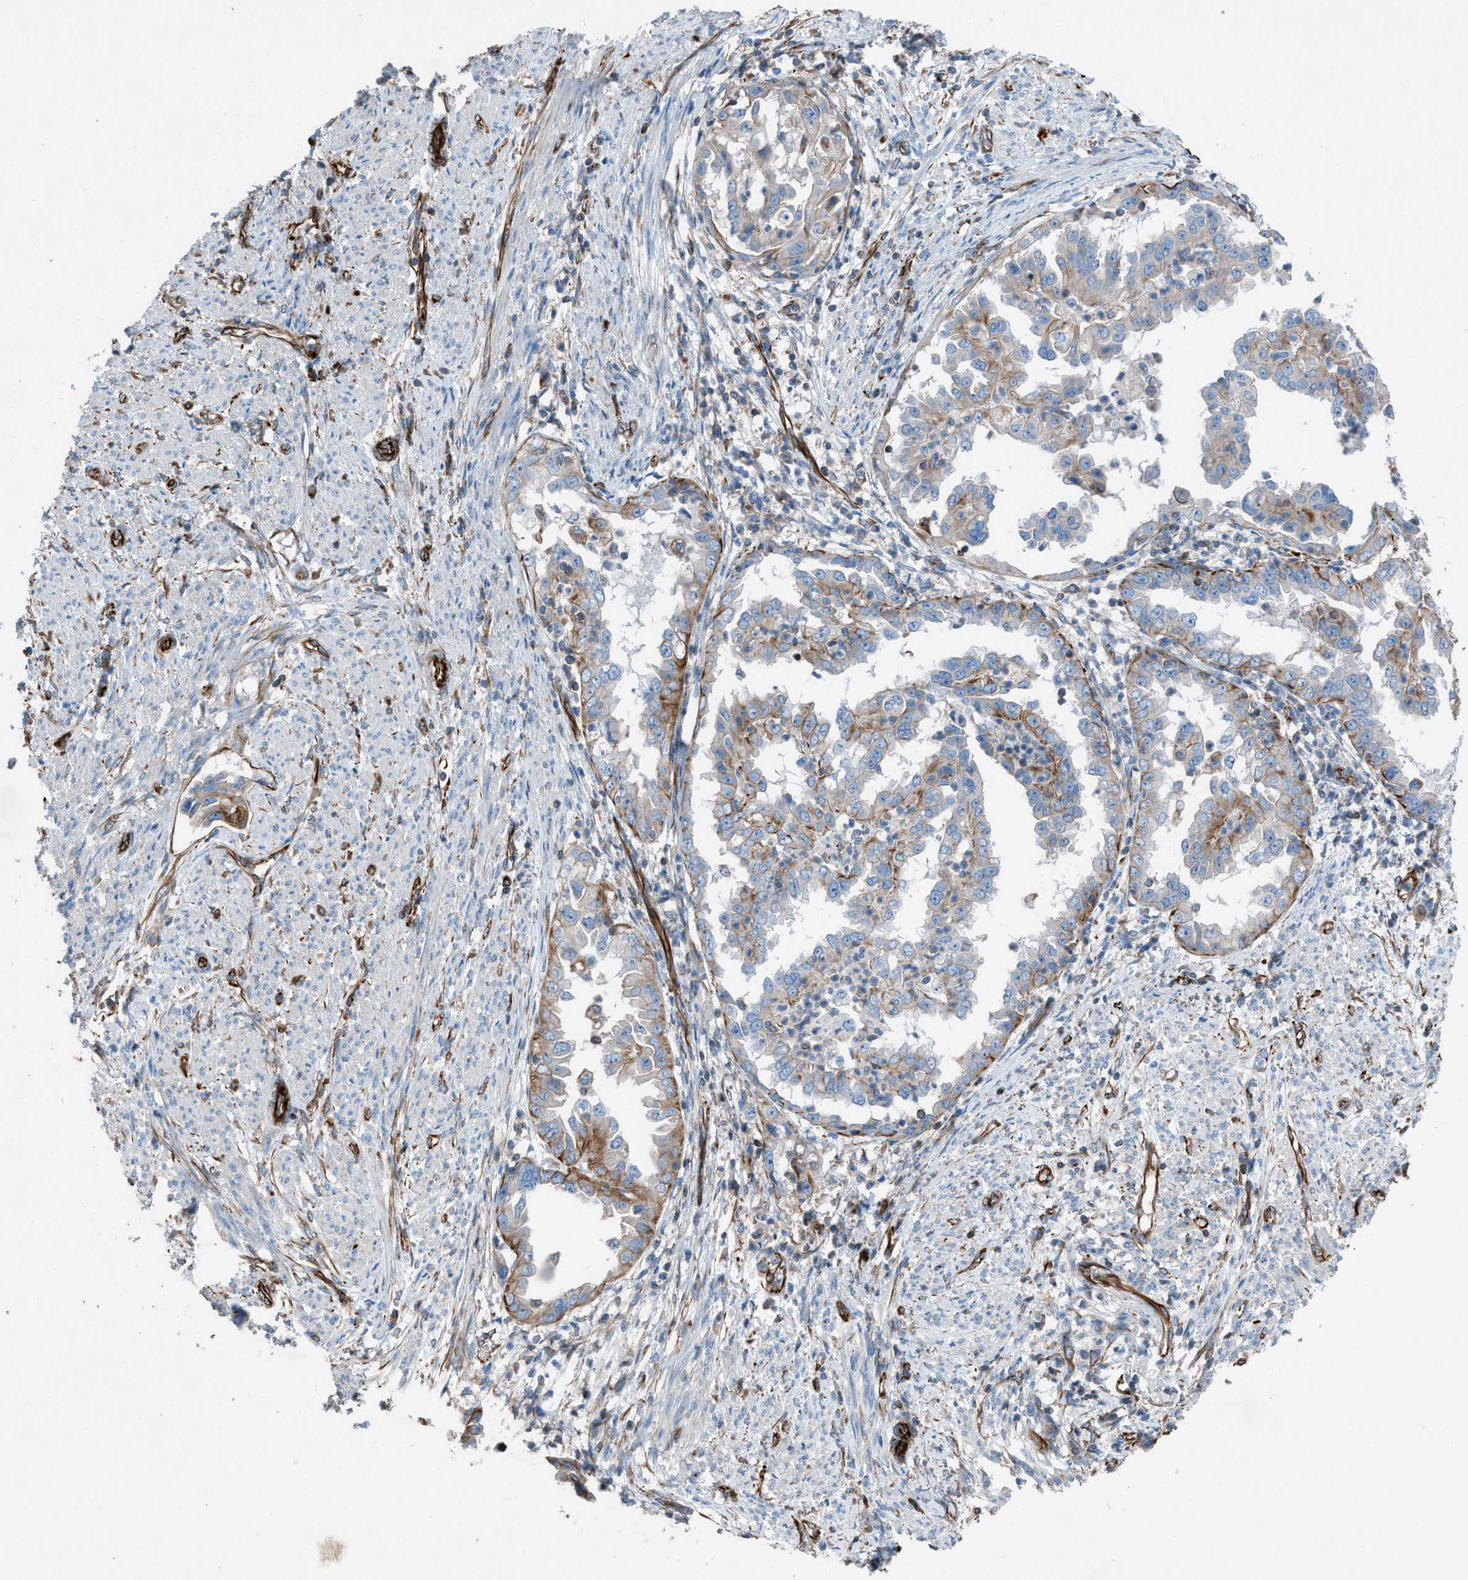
{"staining": {"intensity": "moderate", "quantity": "25%-75%", "location": "cytoplasmic/membranous"}, "tissue": "endometrial cancer", "cell_type": "Tumor cells", "image_type": "cancer", "snomed": [{"axis": "morphology", "description": "Adenocarcinoma, NOS"}, {"axis": "topography", "description": "Endometrium"}], "caption": "Adenocarcinoma (endometrial) was stained to show a protein in brown. There is medium levels of moderate cytoplasmic/membranous staining in approximately 25%-75% of tumor cells.", "gene": "CABP7", "patient": {"sex": "female", "age": 85}}